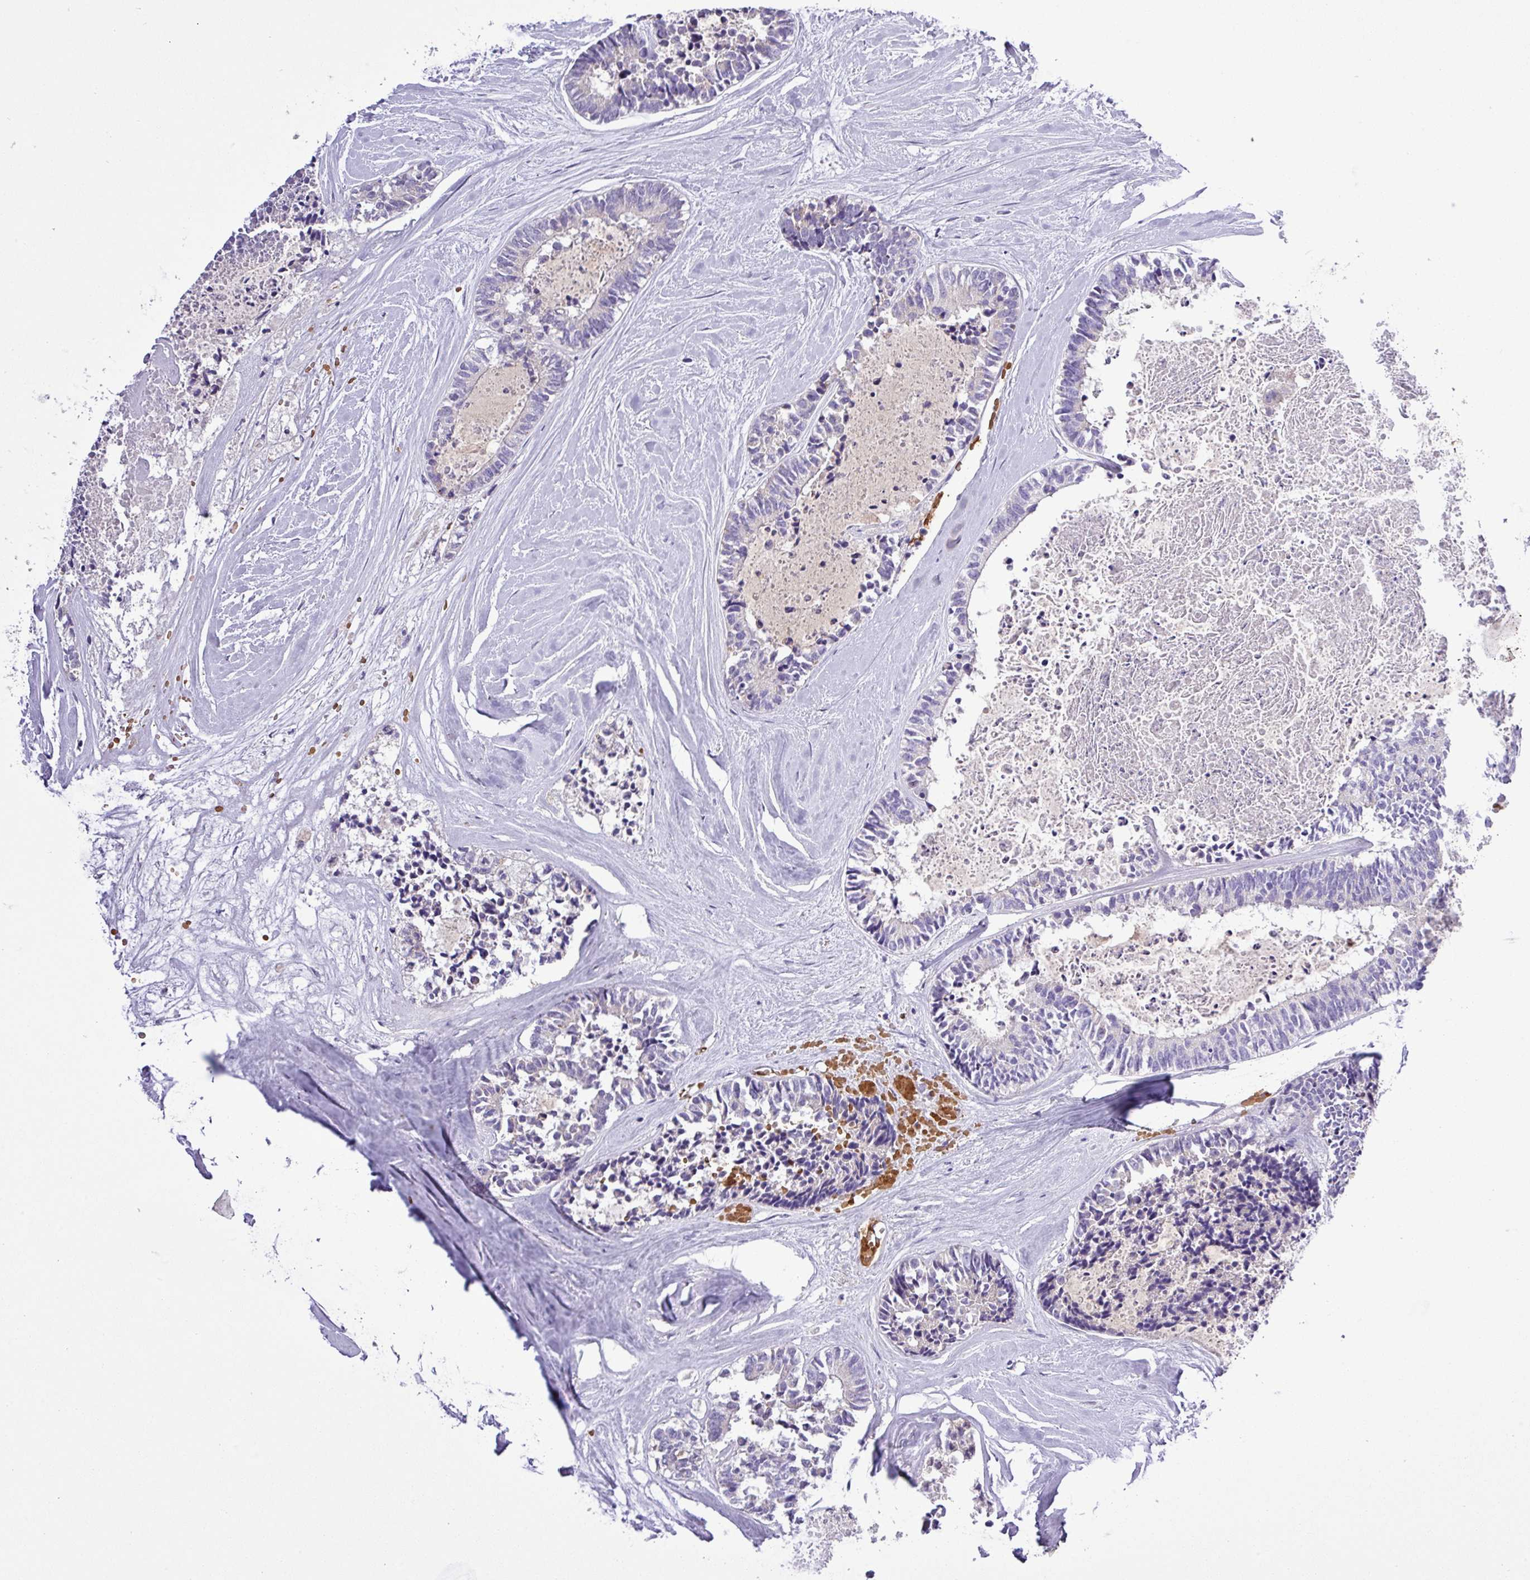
{"staining": {"intensity": "negative", "quantity": "none", "location": "none"}, "tissue": "colorectal cancer", "cell_type": "Tumor cells", "image_type": "cancer", "snomed": [{"axis": "morphology", "description": "Adenocarcinoma, NOS"}, {"axis": "topography", "description": "Colon"}, {"axis": "topography", "description": "Rectum"}], "caption": "This is an immunohistochemistry micrograph of human colorectal cancer (adenocarcinoma). There is no staining in tumor cells.", "gene": "MGAT4B", "patient": {"sex": "male", "age": 57}}